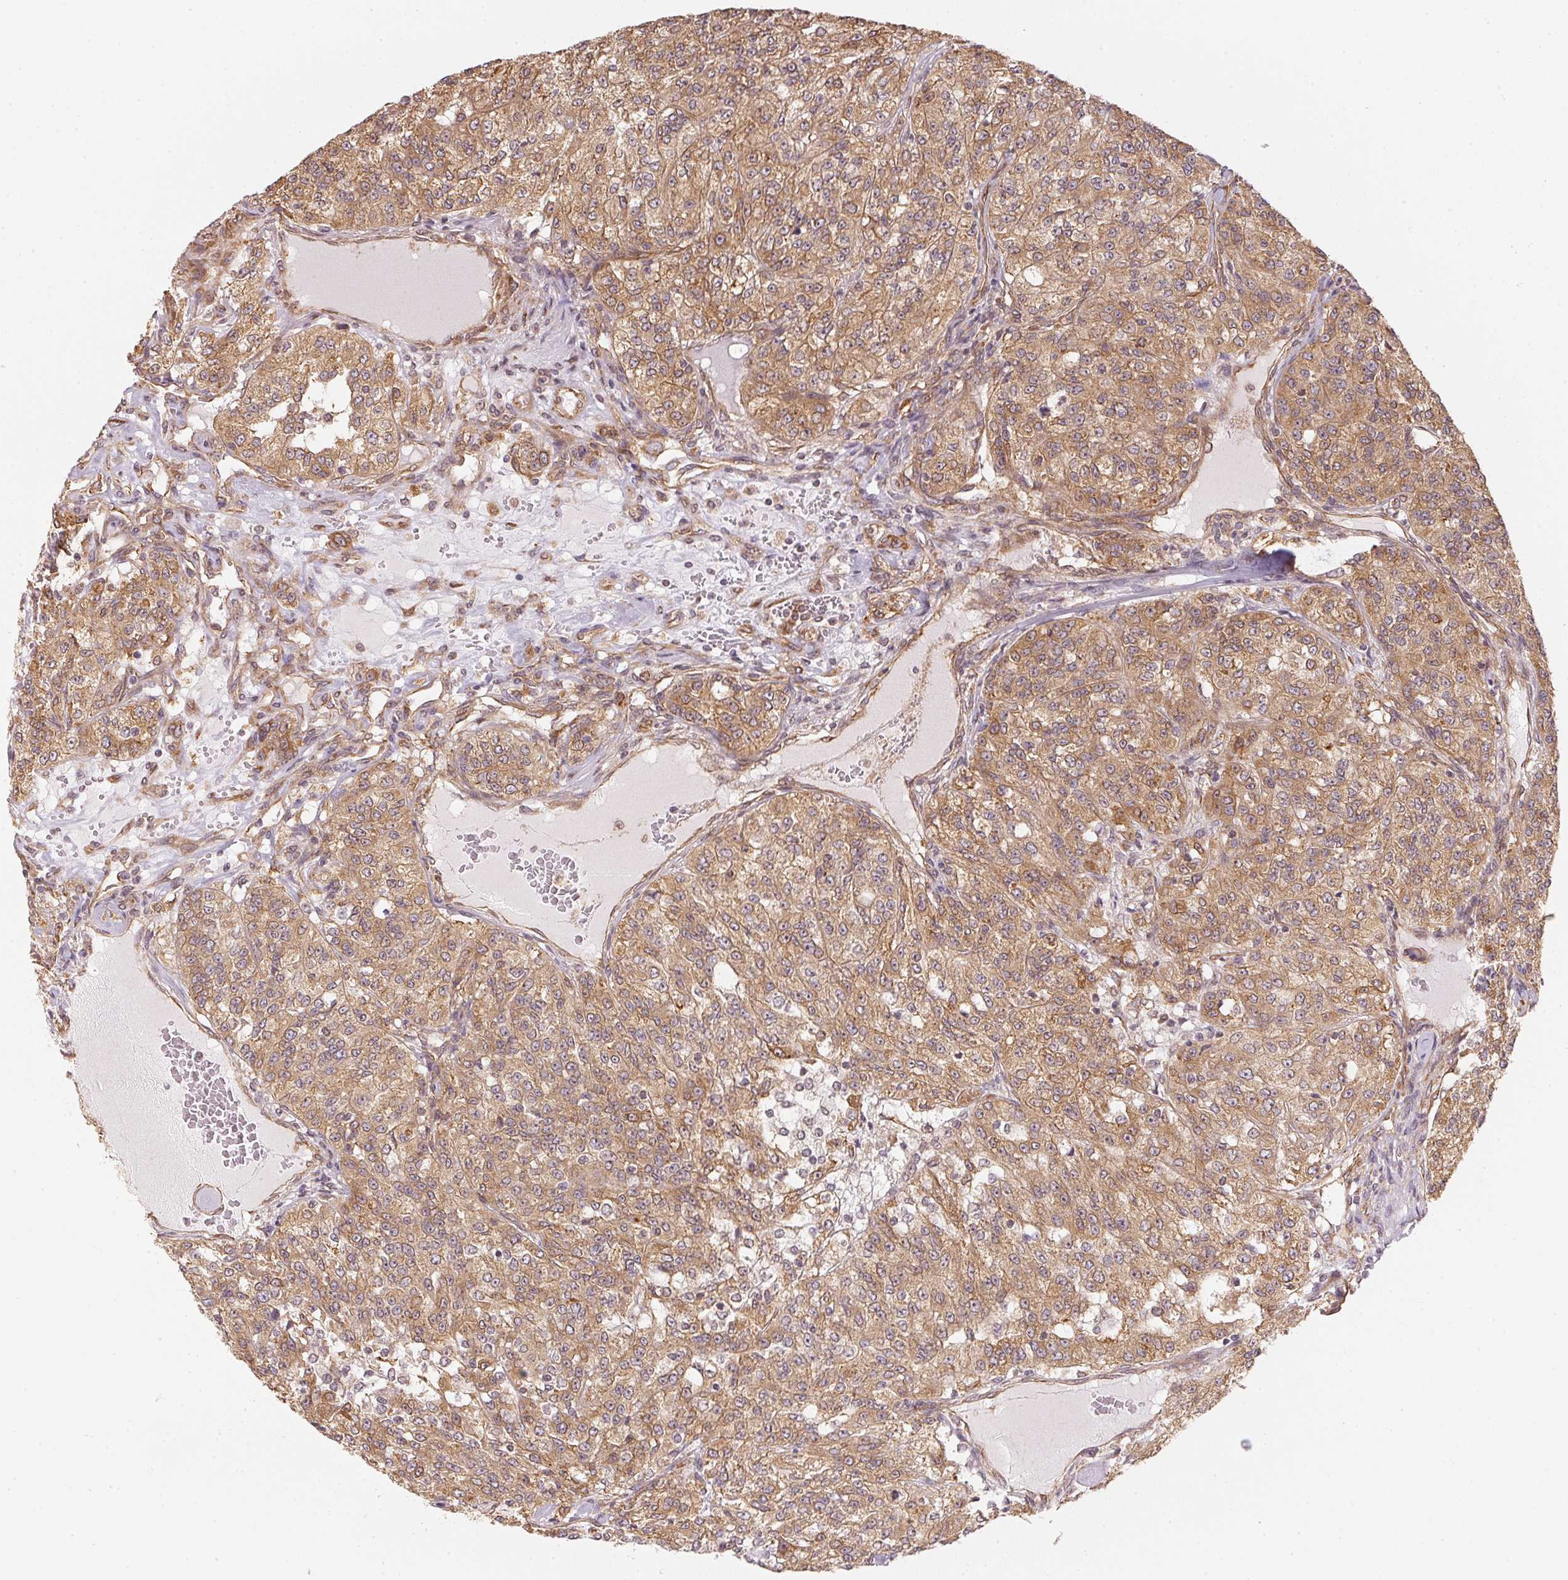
{"staining": {"intensity": "moderate", "quantity": ">75%", "location": "cytoplasmic/membranous"}, "tissue": "renal cancer", "cell_type": "Tumor cells", "image_type": "cancer", "snomed": [{"axis": "morphology", "description": "Adenocarcinoma, NOS"}, {"axis": "topography", "description": "Kidney"}], "caption": "IHC (DAB) staining of human renal adenocarcinoma shows moderate cytoplasmic/membranous protein expression in about >75% of tumor cells. The staining is performed using DAB (3,3'-diaminobenzidine) brown chromogen to label protein expression. The nuclei are counter-stained blue using hematoxylin.", "gene": "STRN4", "patient": {"sex": "female", "age": 63}}